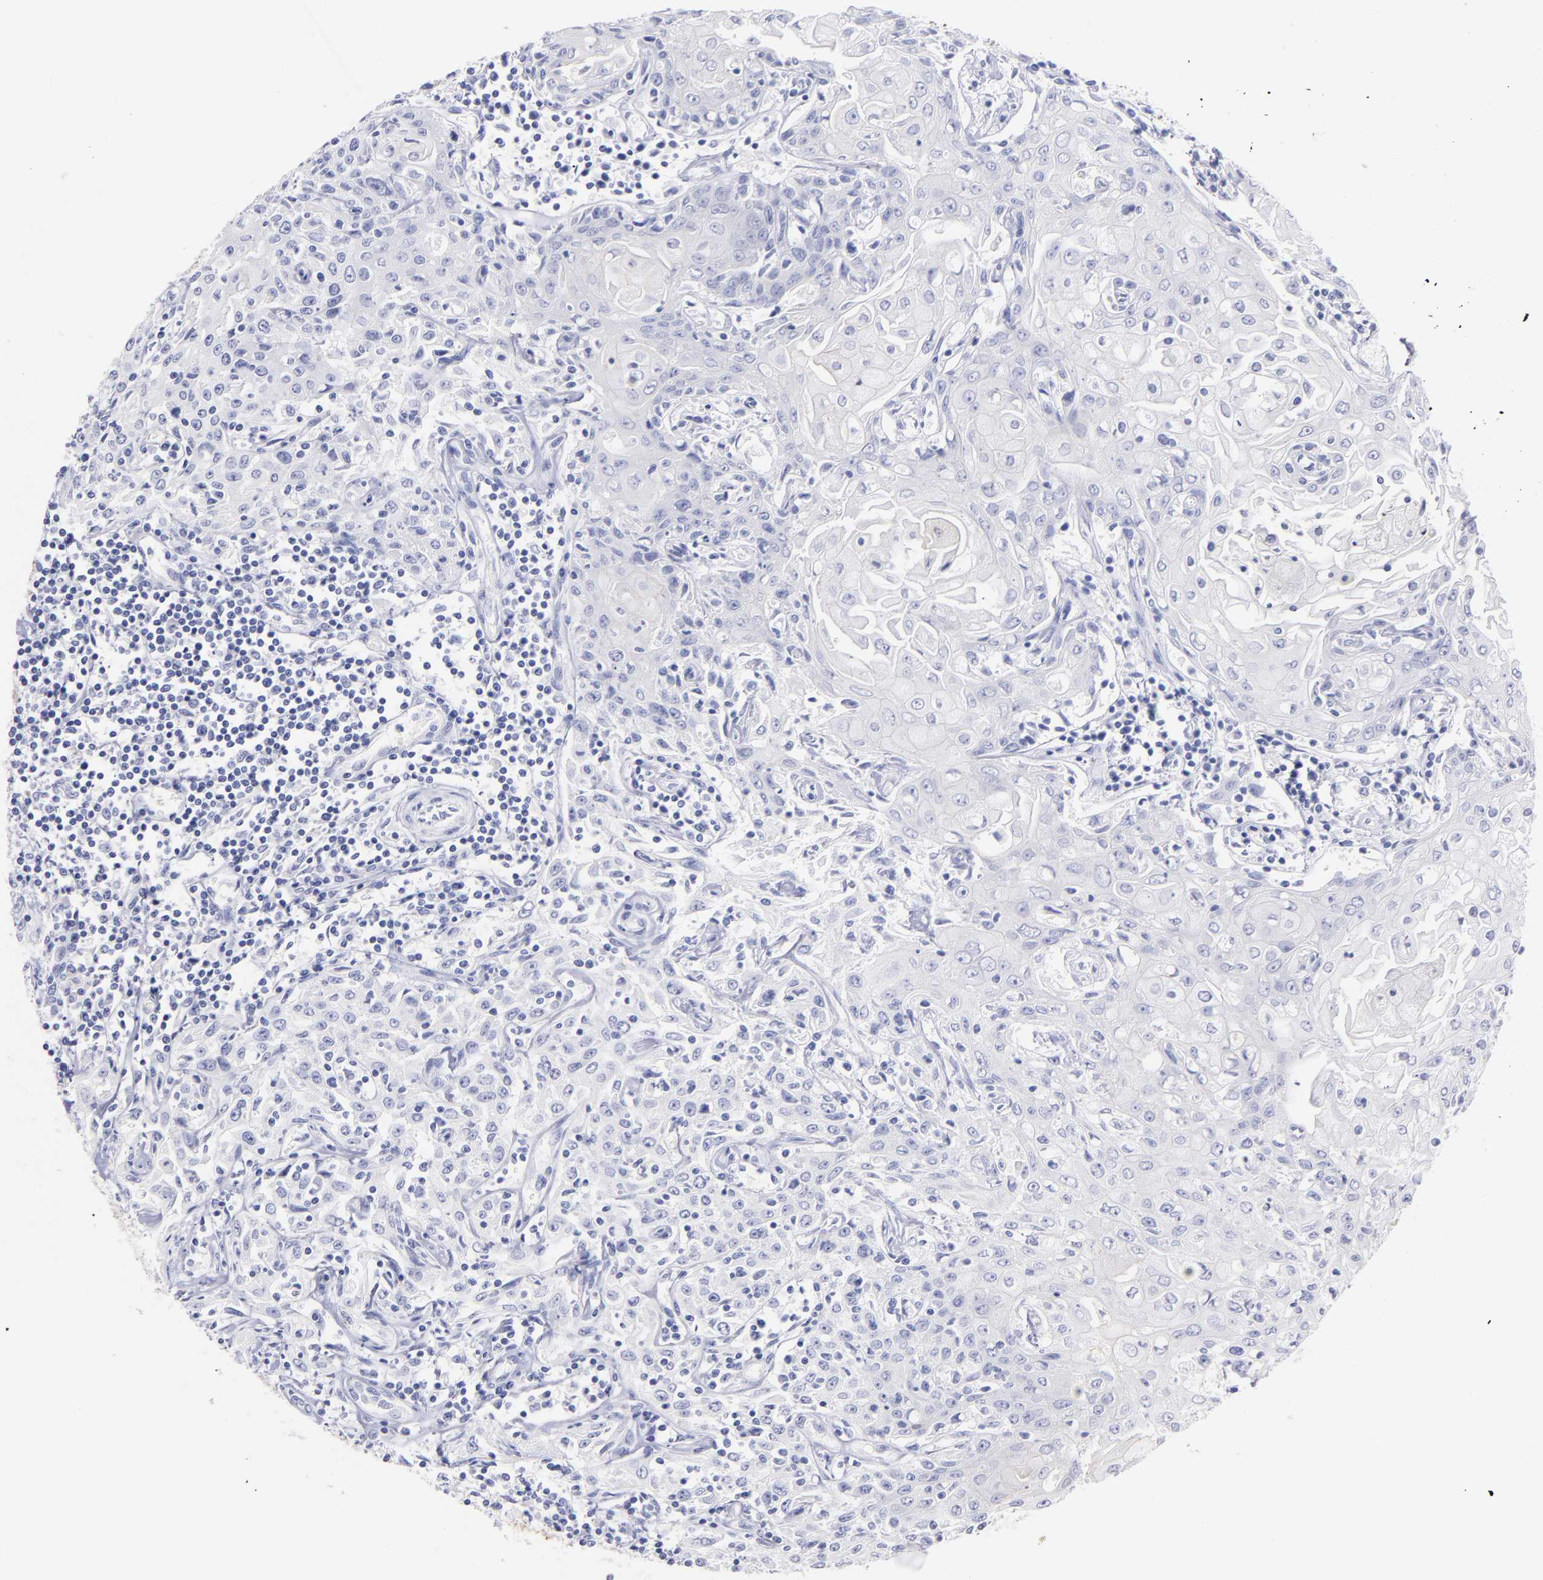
{"staining": {"intensity": "negative", "quantity": "none", "location": "none"}, "tissue": "head and neck cancer", "cell_type": "Tumor cells", "image_type": "cancer", "snomed": [{"axis": "morphology", "description": "Squamous cell carcinoma, NOS"}, {"axis": "topography", "description": "Oral tissue"}, {"axis": "topography", "description": "Head-Neck"}], "caption": "The IHC histopathology image has no significant staining in tumor cells of head and neck squamous cell carcinoma tissue.", "gene": "SCGN", "patient": {"sex": "female", "age": 76}}